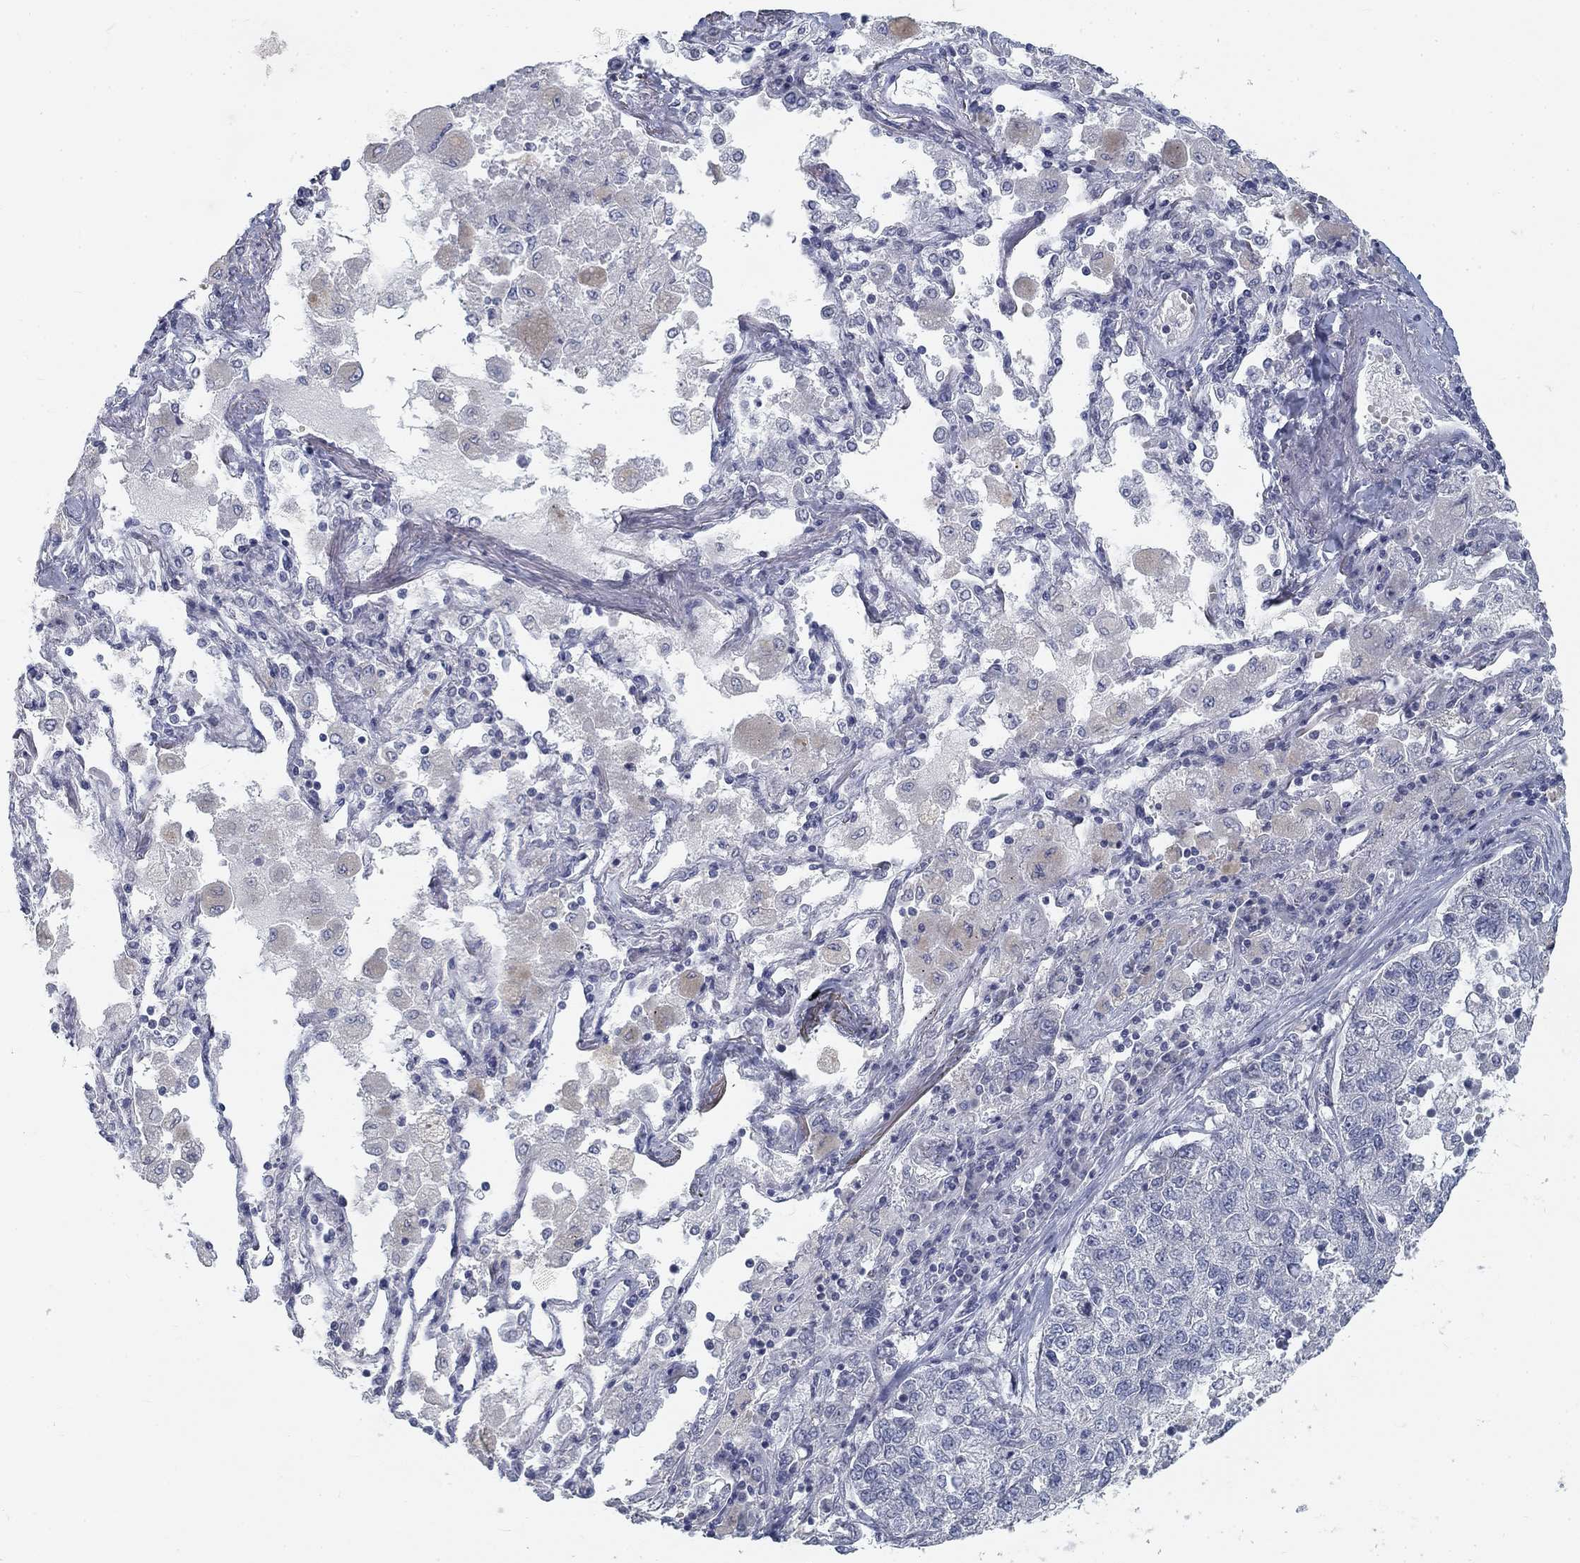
{"staining": {"intensity": "negative", "quantity": "none", "location": "none"}, "tissue": "lung cancer", "cell_type": "Tumor cells", "image_type": "cancer", "snomed": [{"axis": "morphology", "description": "Adenocarcinoma, NOS"}, {"axis": "topography", "description": "Lung"}], "caption": "This is an immunohistochemistry (IHC) photomicrograph of adenocarcinoma (lung). There is no expression in tumor cells.", "gene": "ATP1A3", "patient": {"sex": "male", "age": 49}}